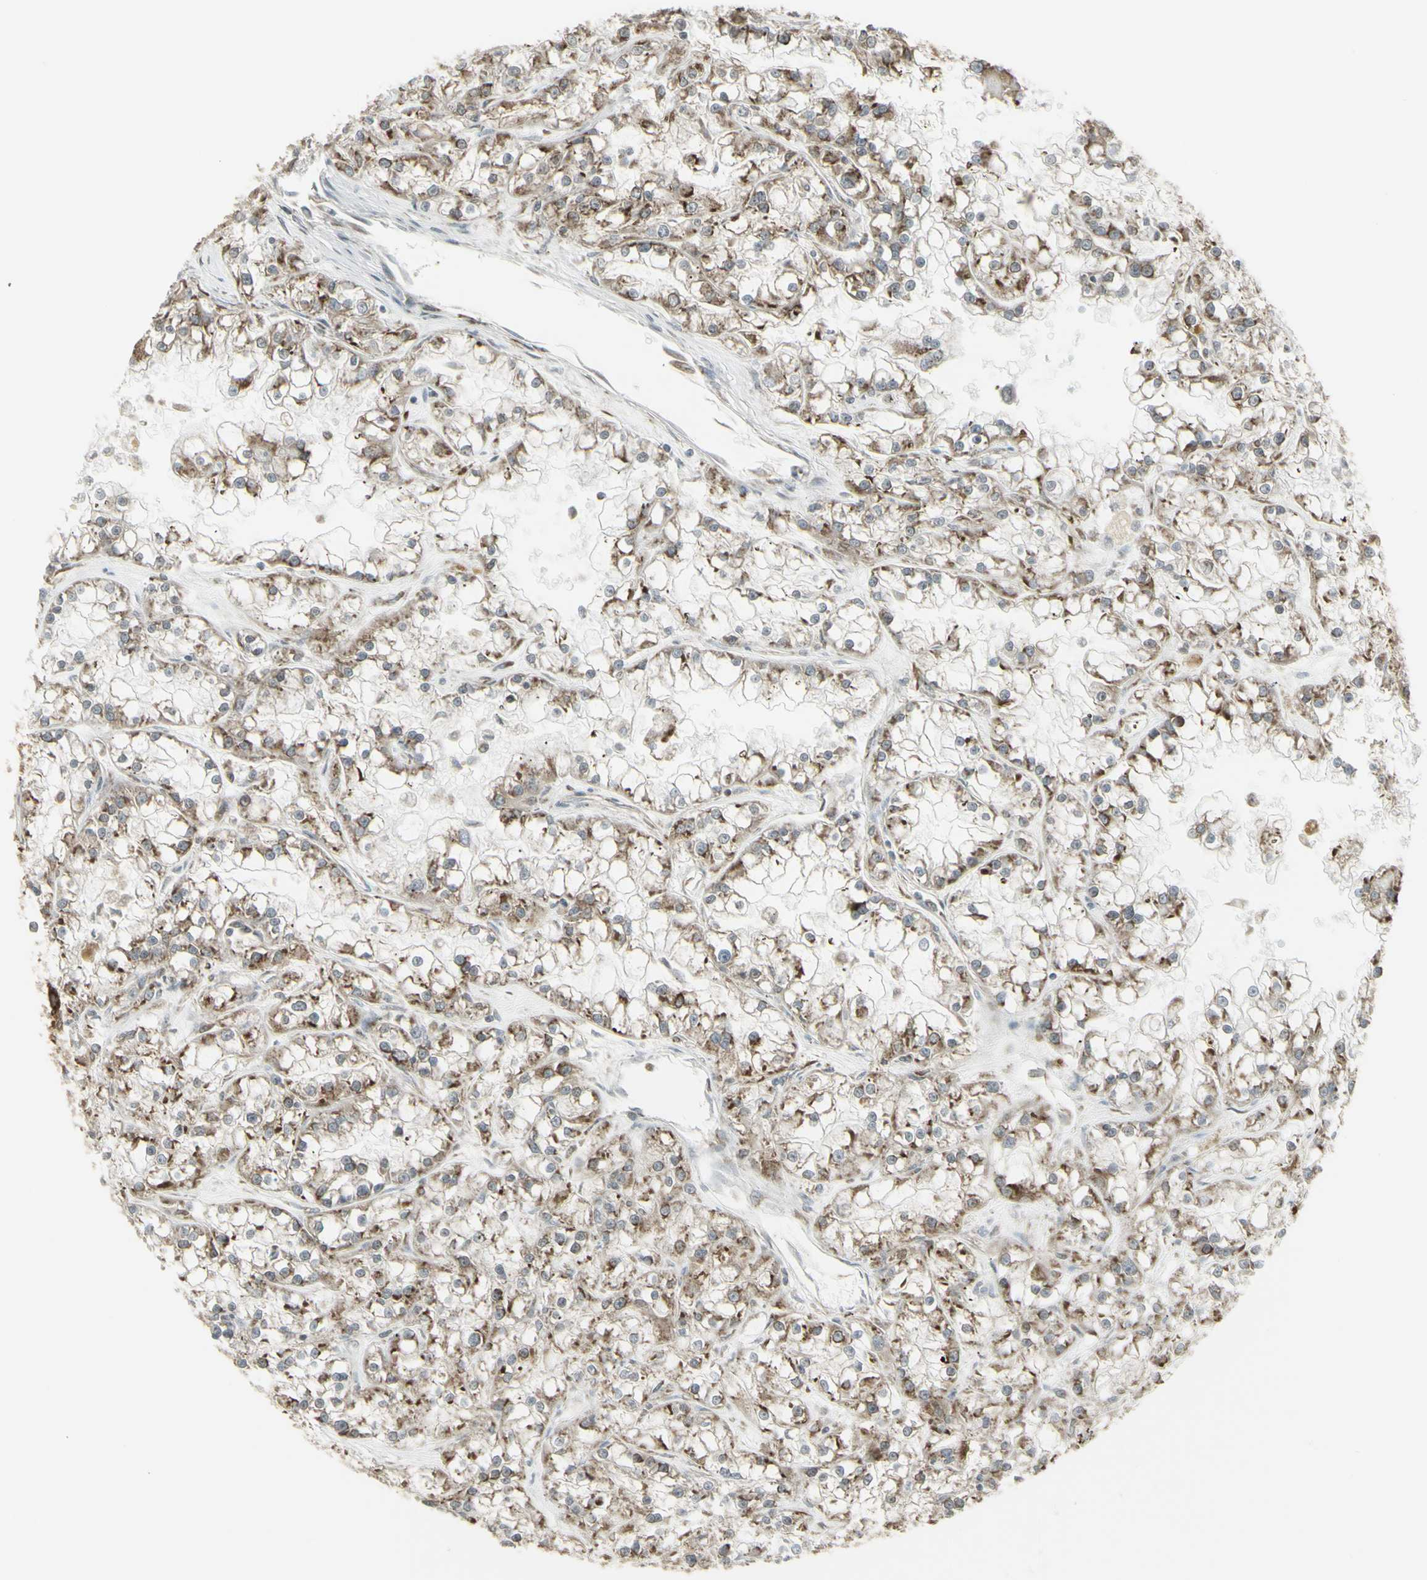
{"staining": {"intensity": "strong", "quantity": "<25%", "location": "cytoplasmic/membranous"}, "tissue": "renal cancer", "cell_type": "Tumor cells", "image_type": "cancer", "snomed": [{"axis": "morphology", "description": "Adenocarcinoma, NOS"}, {"axis": "topography", "description": "Kidney"}], "caption": "IHC of renal cancer (adenocarcinoma) reveals medium levels of strong cytoplasmic/membranous positivity in about <25% of tumor cells.", "gene": "FKBP3", "patient": {"sex": "female", "age": 52}}